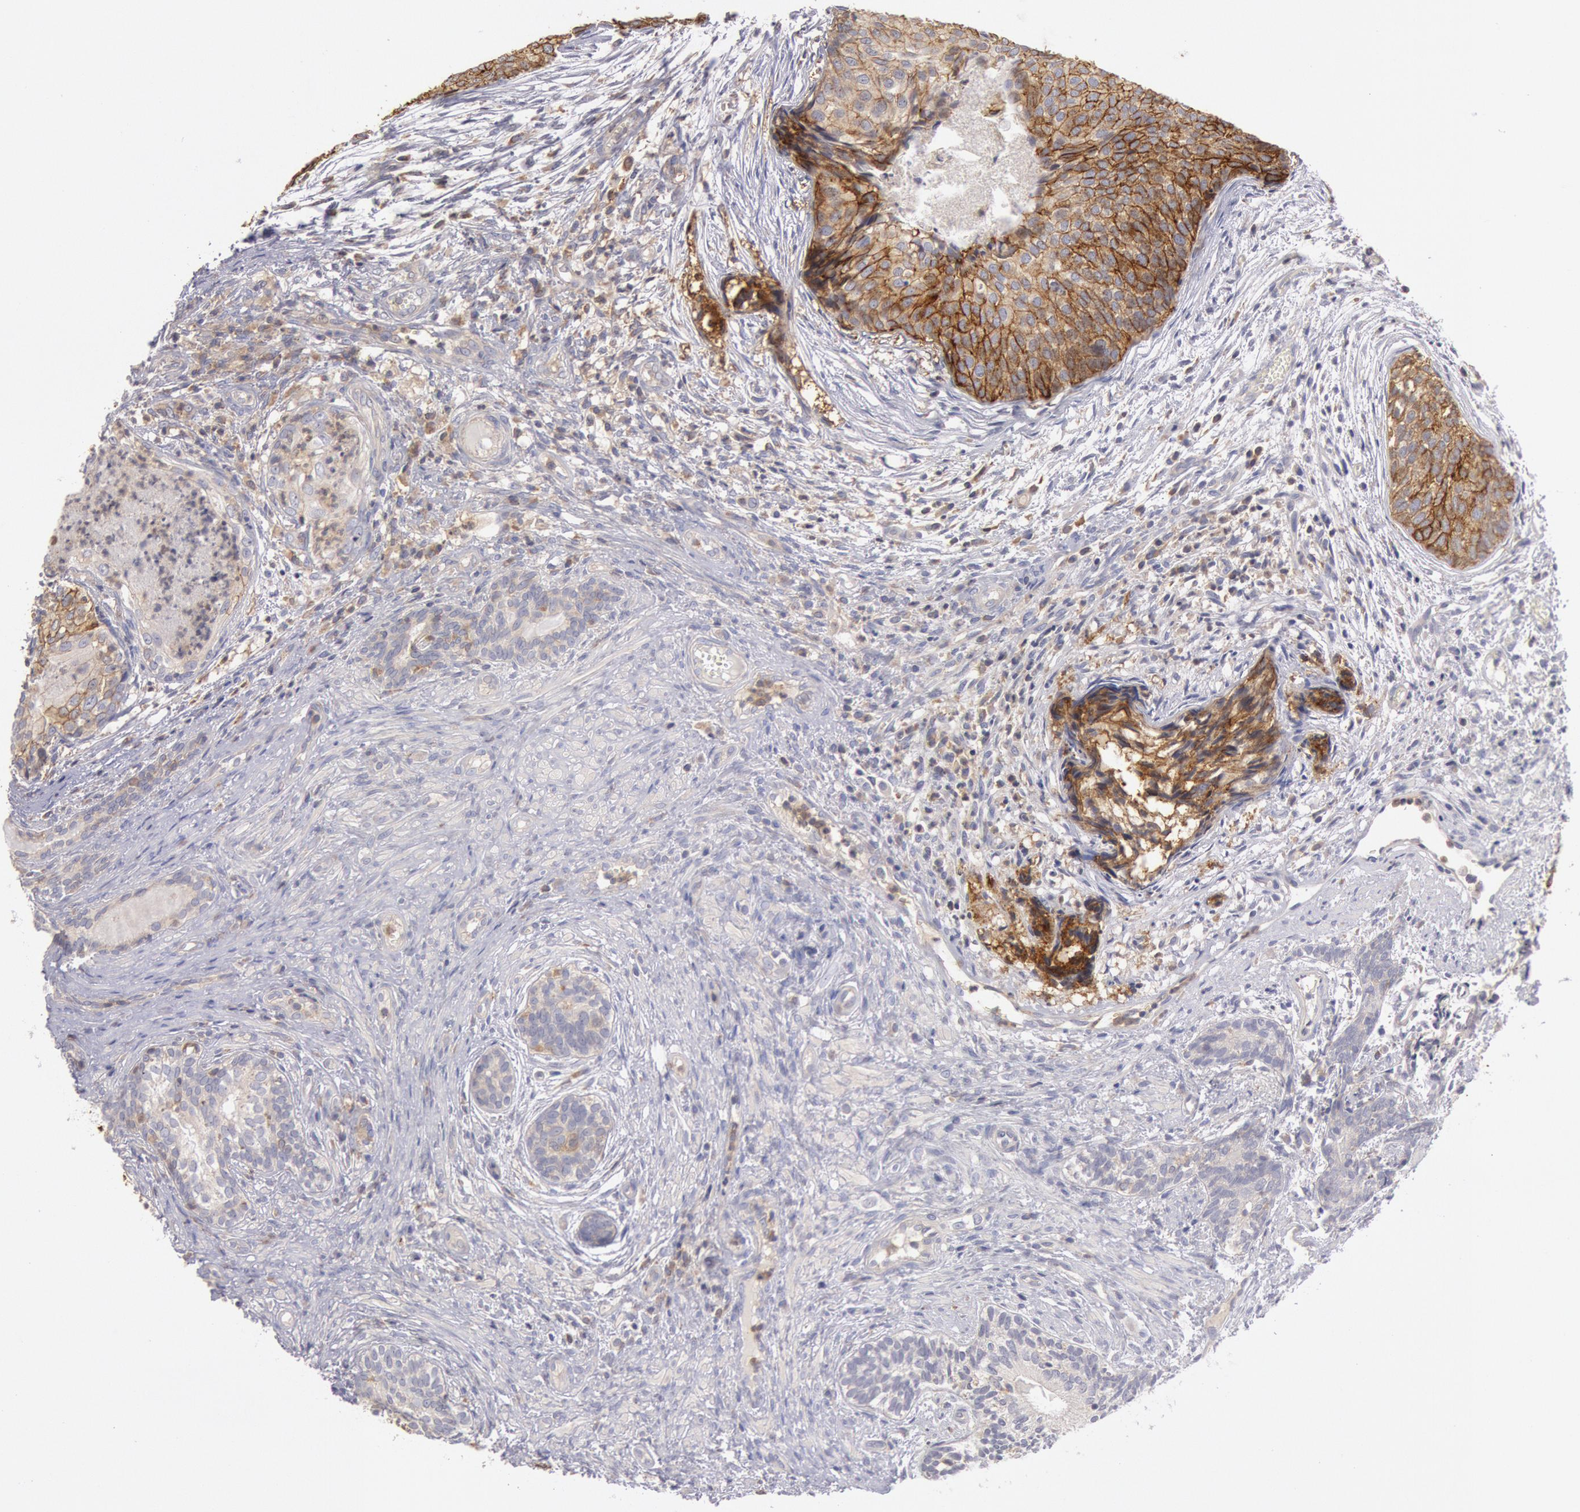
{"staining": {"intensity": "moderate", "quantity": ">75%", "location": "cytoplasmic/membranous"}, "tissue": "urothelial cancer", "cell_type": "Tumor cells", "image_type": "cancer", "snomed": [{"axis": "morphology", "description": "Urothelial carcinoma, Low grade"}, {"axis": "topography", "description": "Urinary bladder"}], "caption": "A brown stain labels moderate cytoplasmic/membranous expression of a protein in human urothelial cancer tumor cells.", "gene": "PIK3R1", "patient": {"sex": "male", "age": 84}}